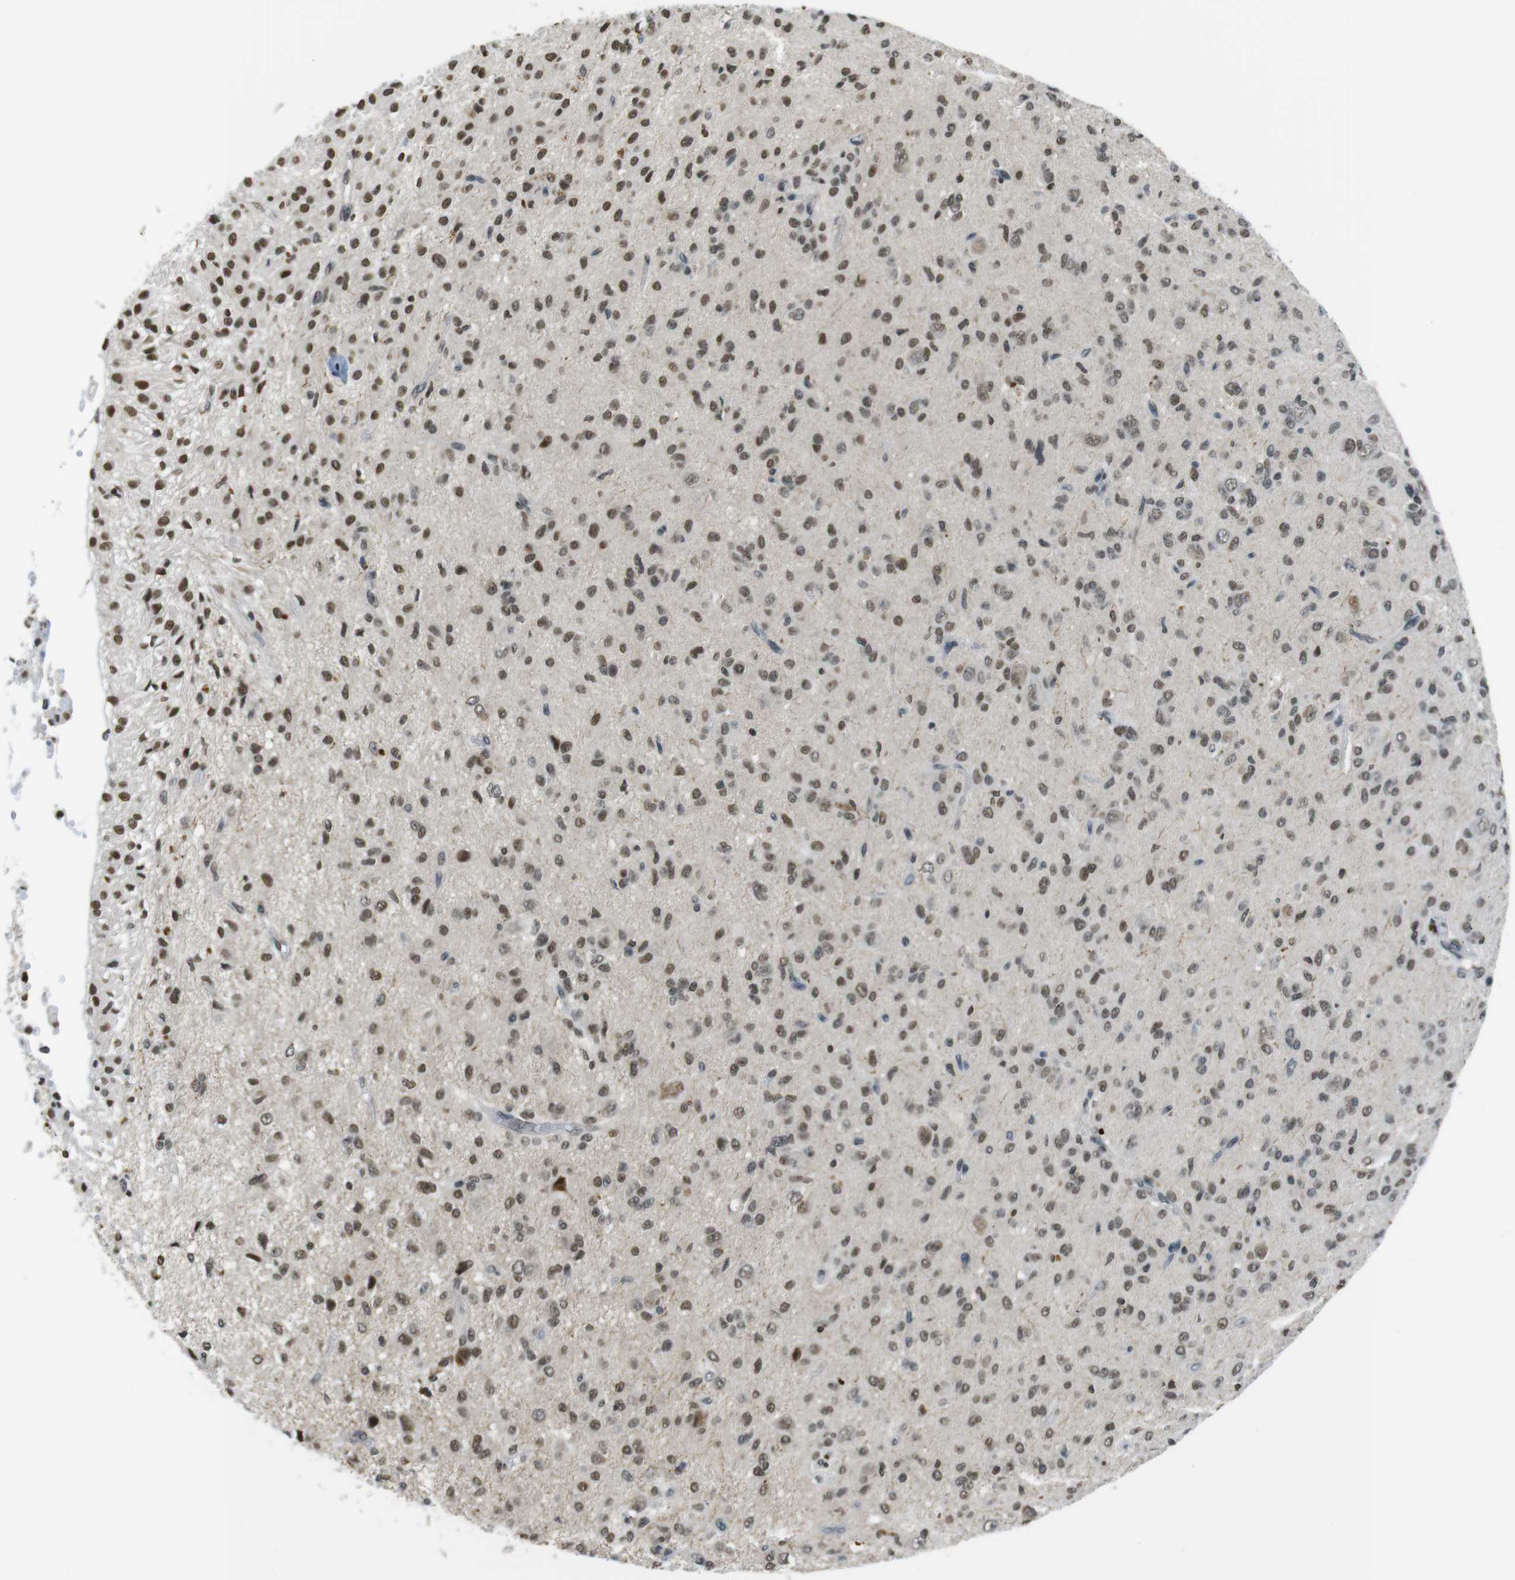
{"staining": {"intensity": "moderate", "quantity": ">75%", "location": "nuclear"}, "tissue": "glioma", "cell_type": "Tumor cells", "image_type": "cancer", "snomed": [{"axis": "morphology", "description": "Glioma, malignant, High grade"}, {"axis": "topography", "description": "Brain"}], "caption": "Glioma stained with DAB immunohistochemistry reveals medium levels of moderate nuclear expression in approximately >75% of tumor cells.", "gene": "USP7", "patient": {"sex": "female", "age": 59}}